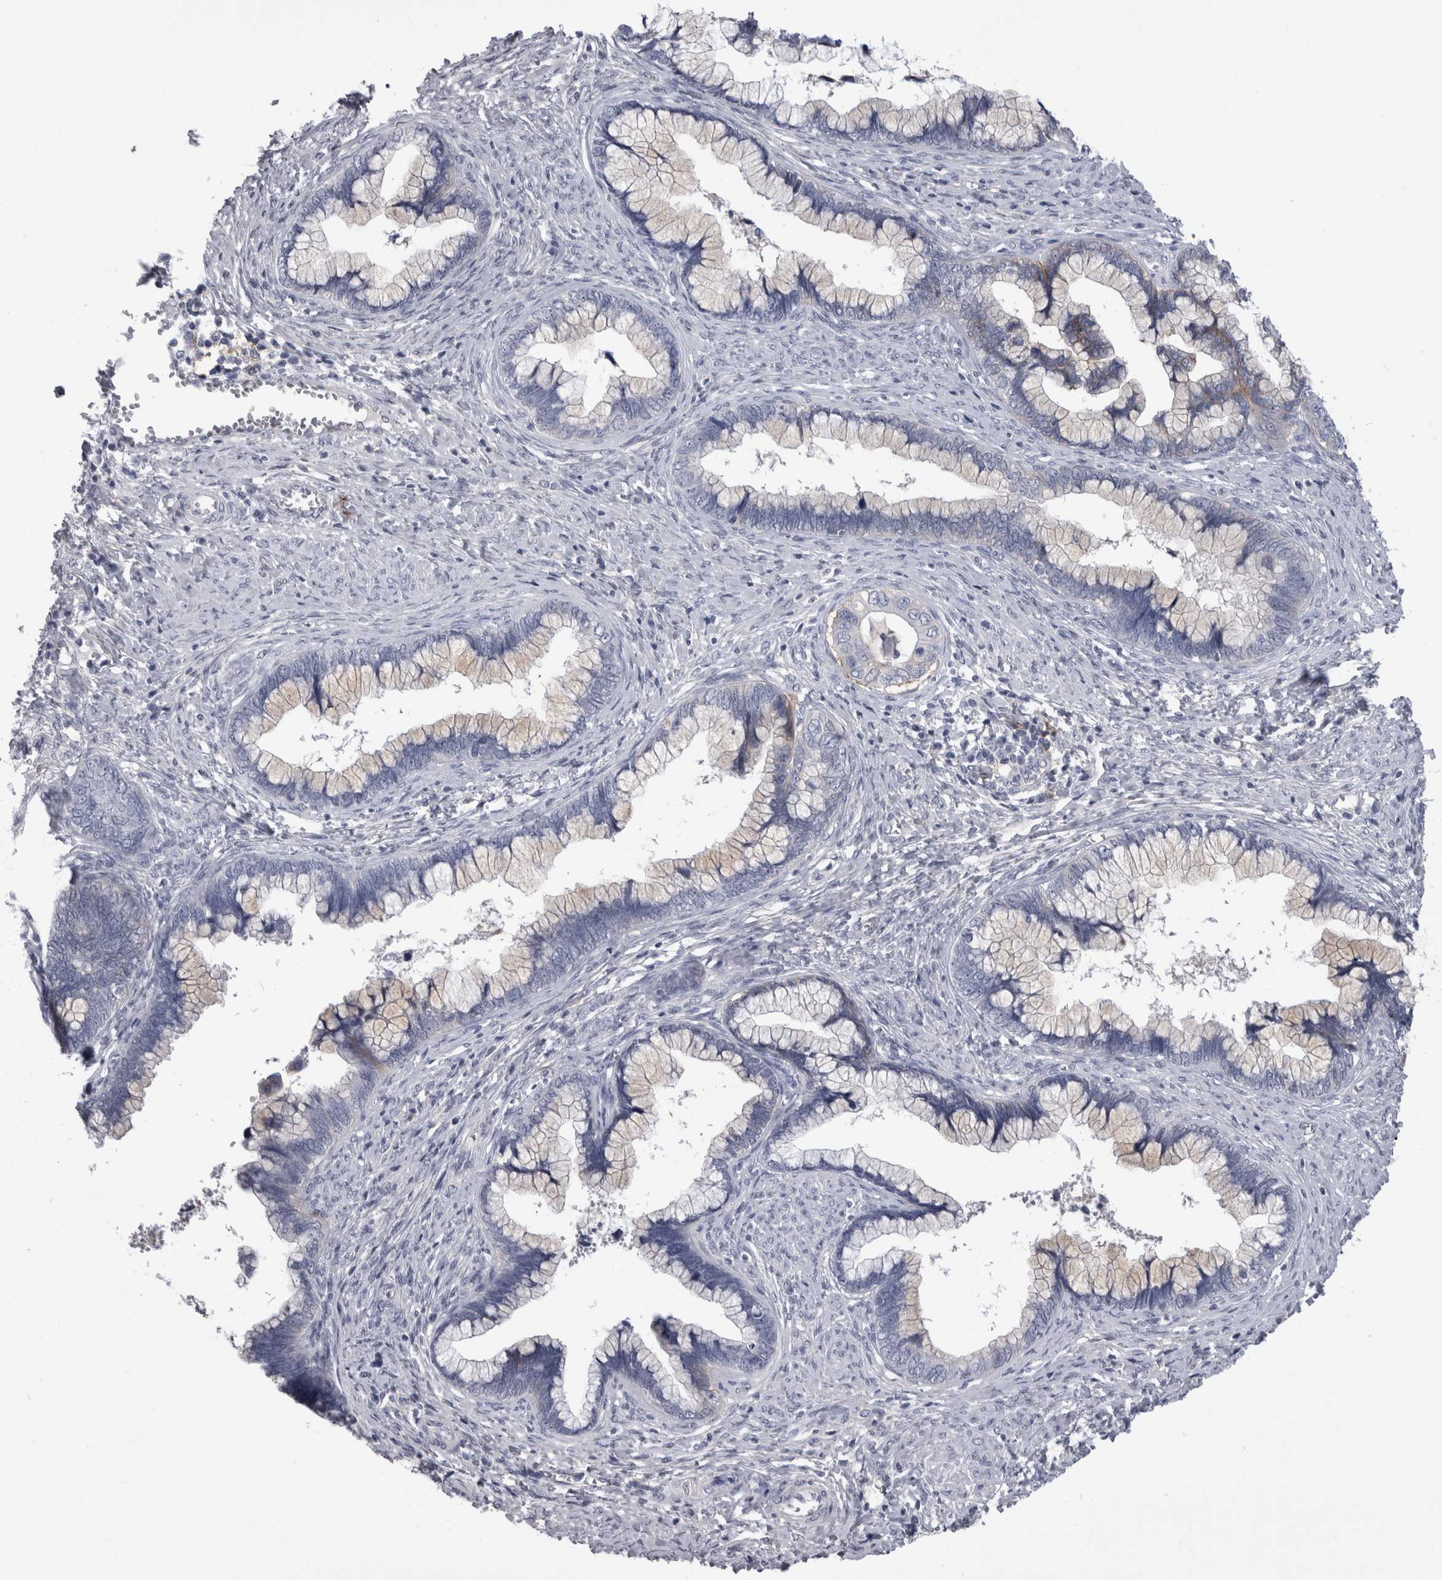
{"staining": {"intensity": "negative", "quantity": "none", "location": "none"}, "tissue": "cervical cancer", "cell_type": "Tumor cells", "image_type": "cancer", "snomed": [{"axis": "morphology", "description": "Adenocarcinoma, NOS"}, {"axis": "topography", "description": "Cervix"}], "caption": "Micrograph shows no protein positivity in tumor cells of cervical cancer (adenocarcinoma) tissue.", "gene": "AFMID", "patient": {"sex": "female", "age": 44}}